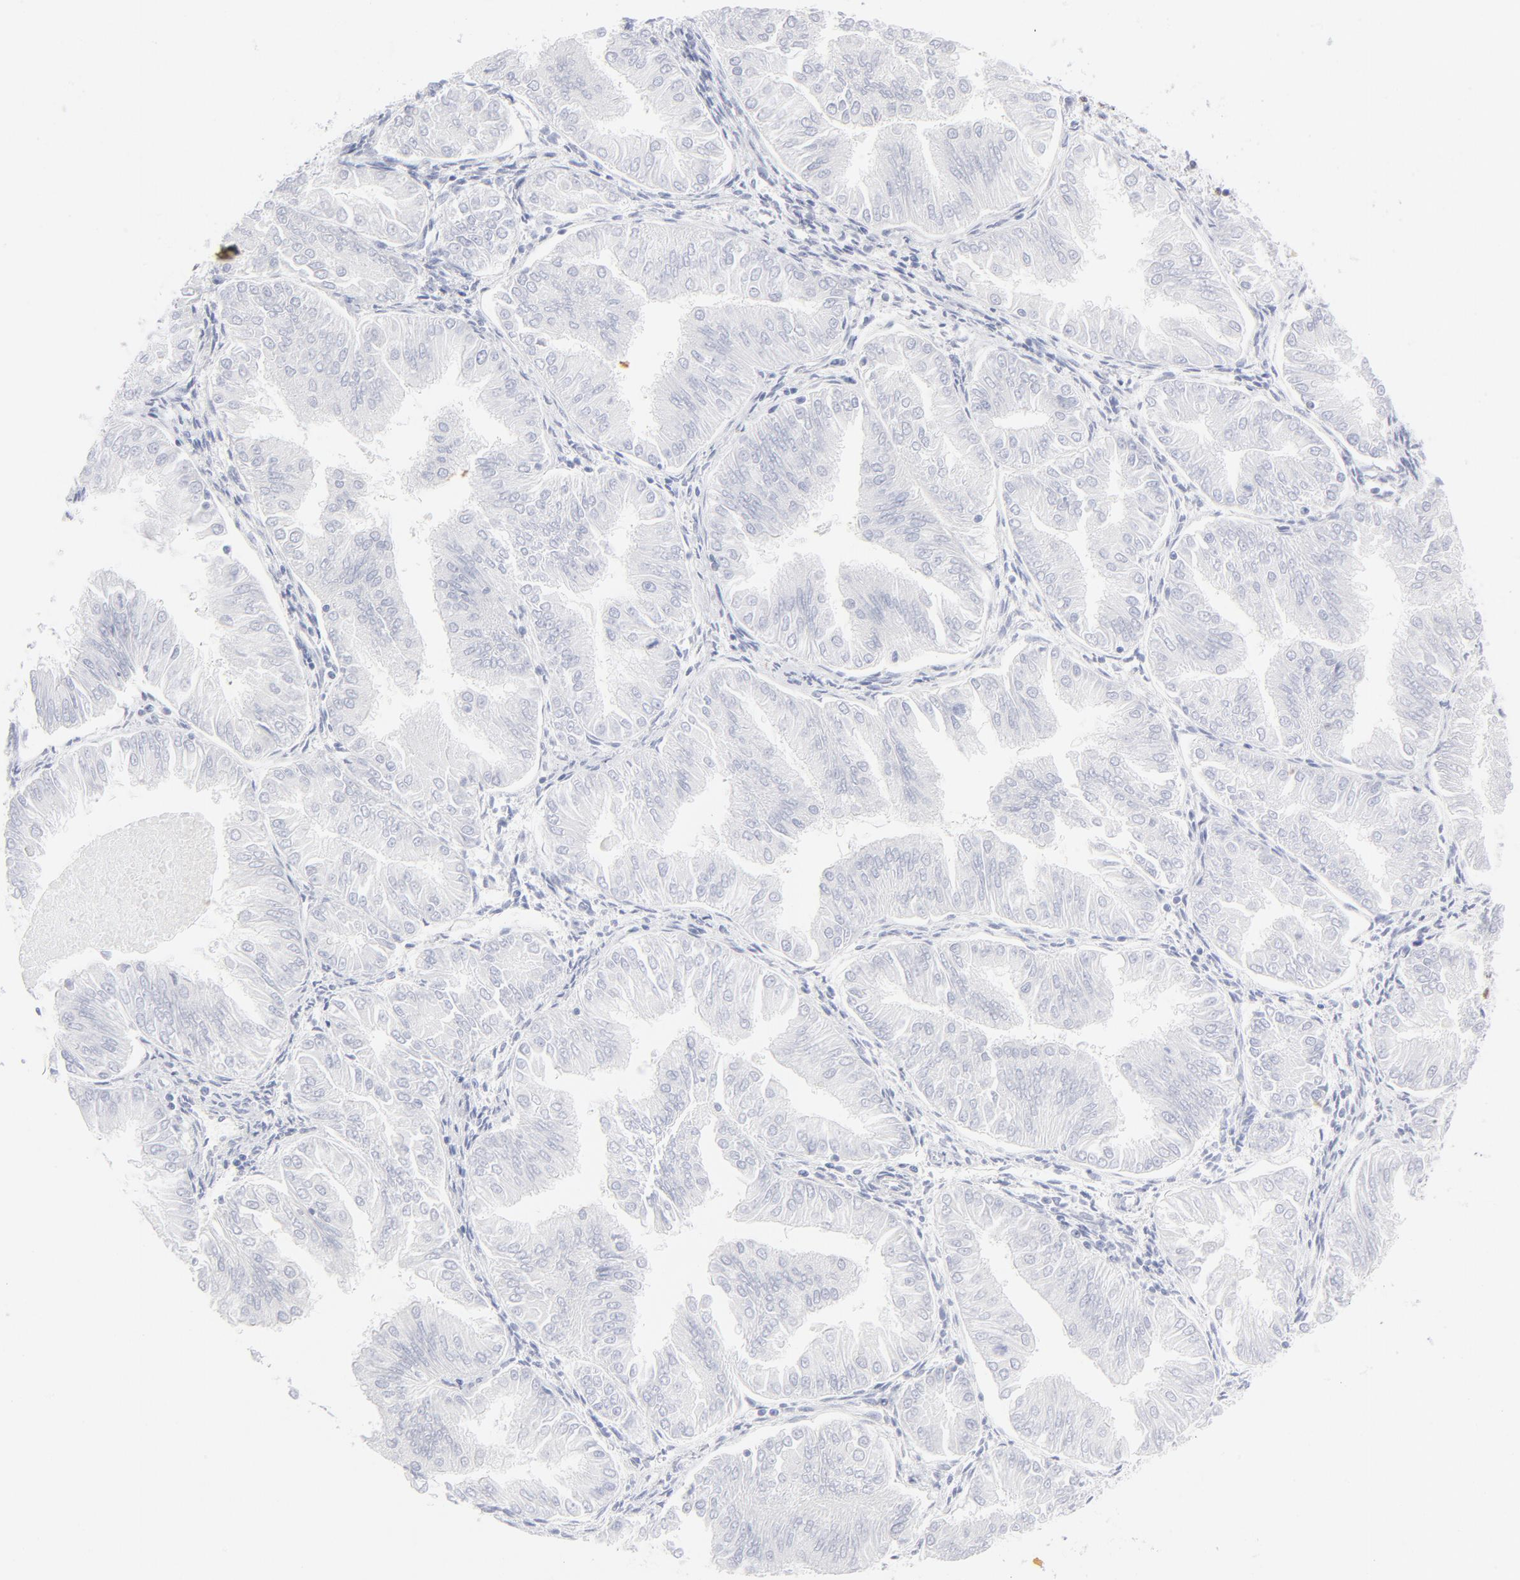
{"staining": {"intensity": "negative", "quantity": "none", "location": "none"}, "tissue": "endometrial cancer", "cell_type": "Tumor cells", "image_type": "cancer", "snomed": [{"axis": "morphology", "description": "Adenocarcinoma, NOS"}, {"axis": "topography", "description": "Endometrium"}], "caption": "This is an immunohistochemistry histopathology image of adenocarcinoma (endometrial). There is no expression in tumor cells.", "gene": "ATF2", "patient": {"sex": "female", "age": 53}}